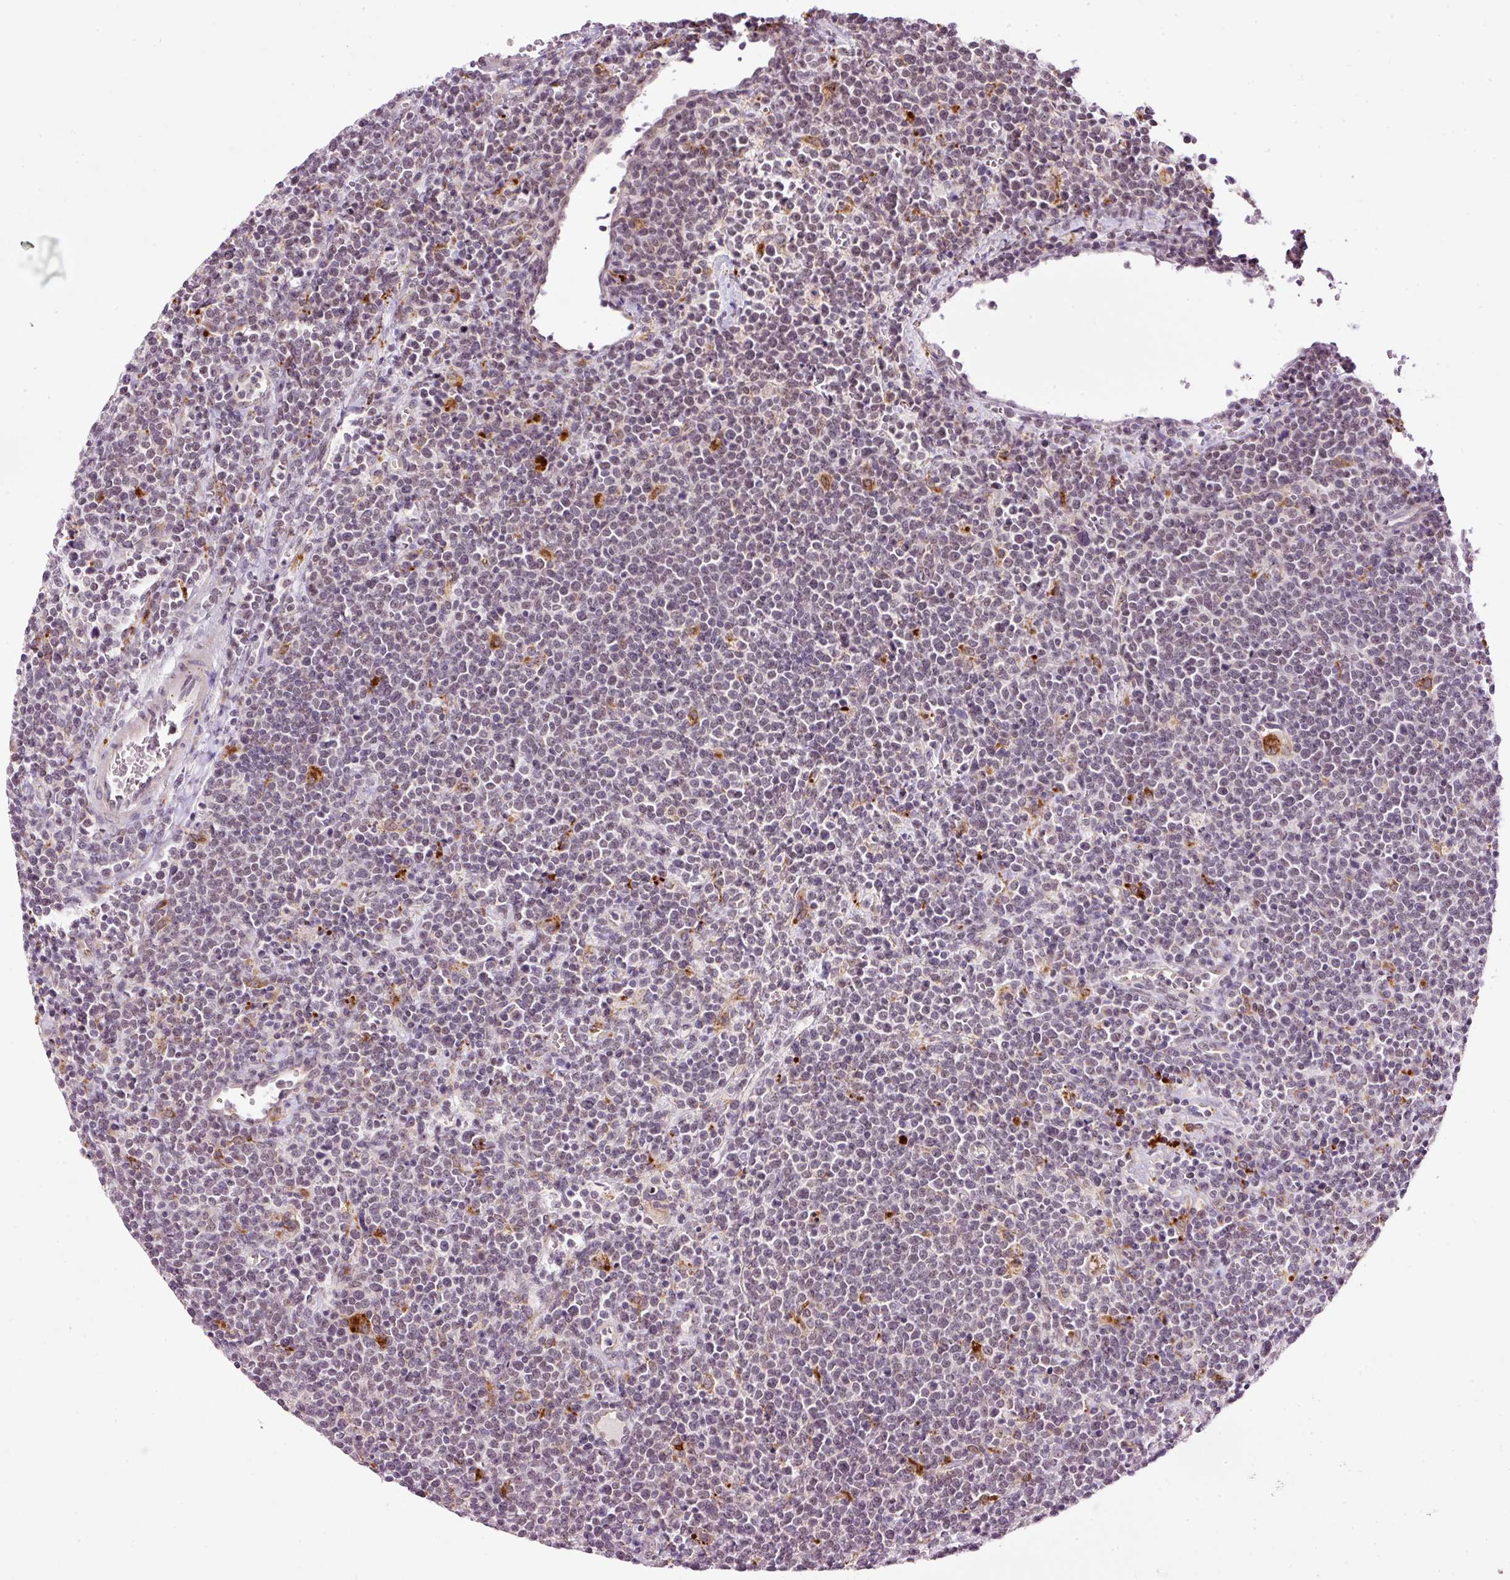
{"staining": {"intensity": "negative", "quantity": "none", "location": "none"}, "tissue": "lymphoma", "cell_type": "Tumor cells", "image_type": "cancer", "snomed": [{"axis": "morphology", "description": "Malignant lymphoma, non-Hodgkin's type, High grade"}, {"axis": "topography", "description": "Lymph node"}], "caption": "High power microscopy photomicrograph of an immunohistochemistry (IHC) photomicrograph of high-grade malignant lymphoma, non-Hodgkin's type, revealing no significant positivity in tumor cells.", "gene": "ZNF639", "patient": {"sex": "male", "age": 61}}